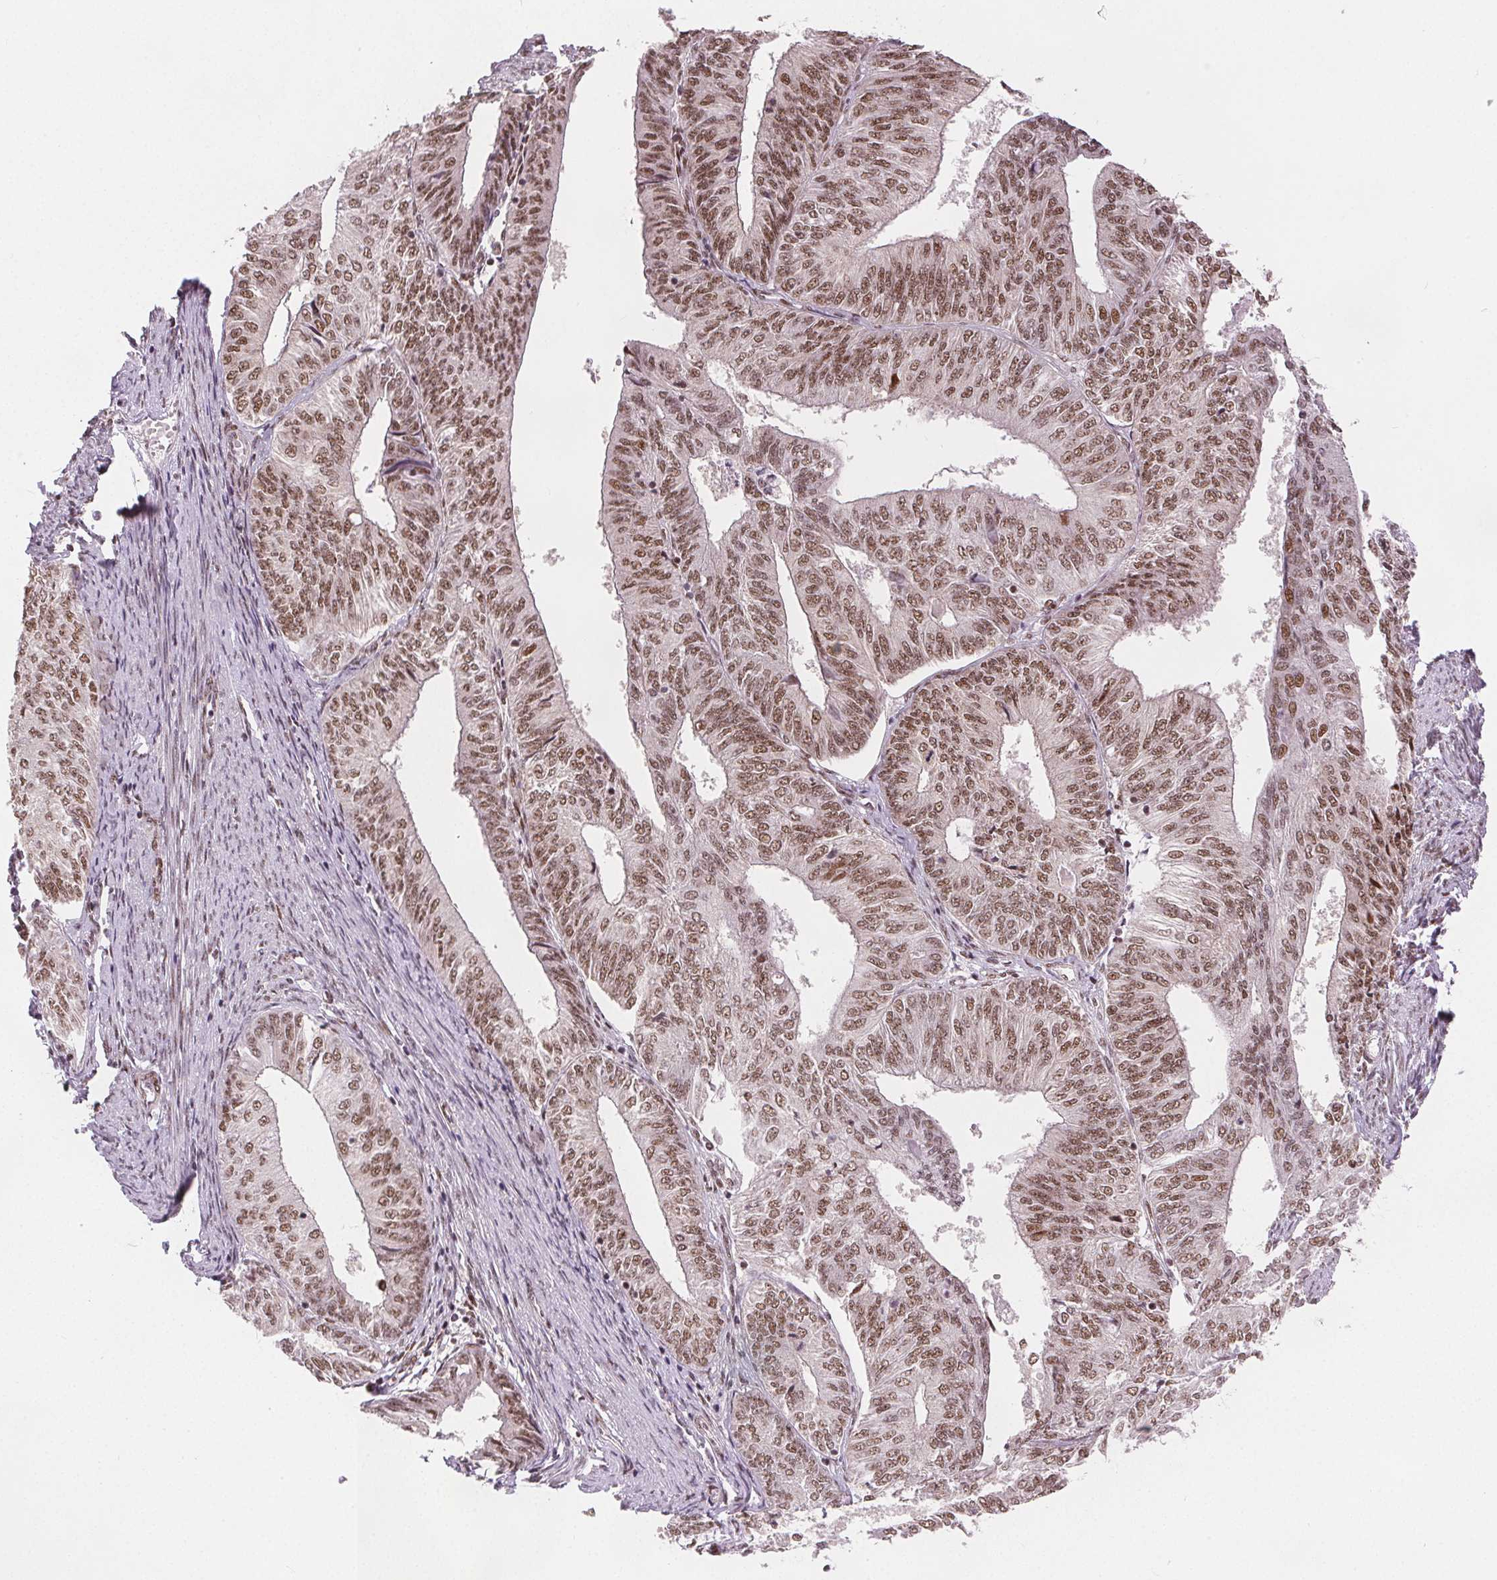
{"staining": {"intensity": "moderate", "quantity": ">75%", "location": "nuclear"}, "tissue": "endometrial cancer", "cell_type": "Tumor cells", "image_type": "cancer", "snomed": [{"axis": "morphology", "description": "Adenocarcinoma, NOS"}, {"axis": "topography", "description": "Endometrium"}], "caption": "Tumor cells demonstrate medium levels of moderate nuclear staining in approximately >75% of cells in human endometrial adenocarcinoma.", "gene": "ZNF703", "patient": {"sex": "female", "age": 58}}